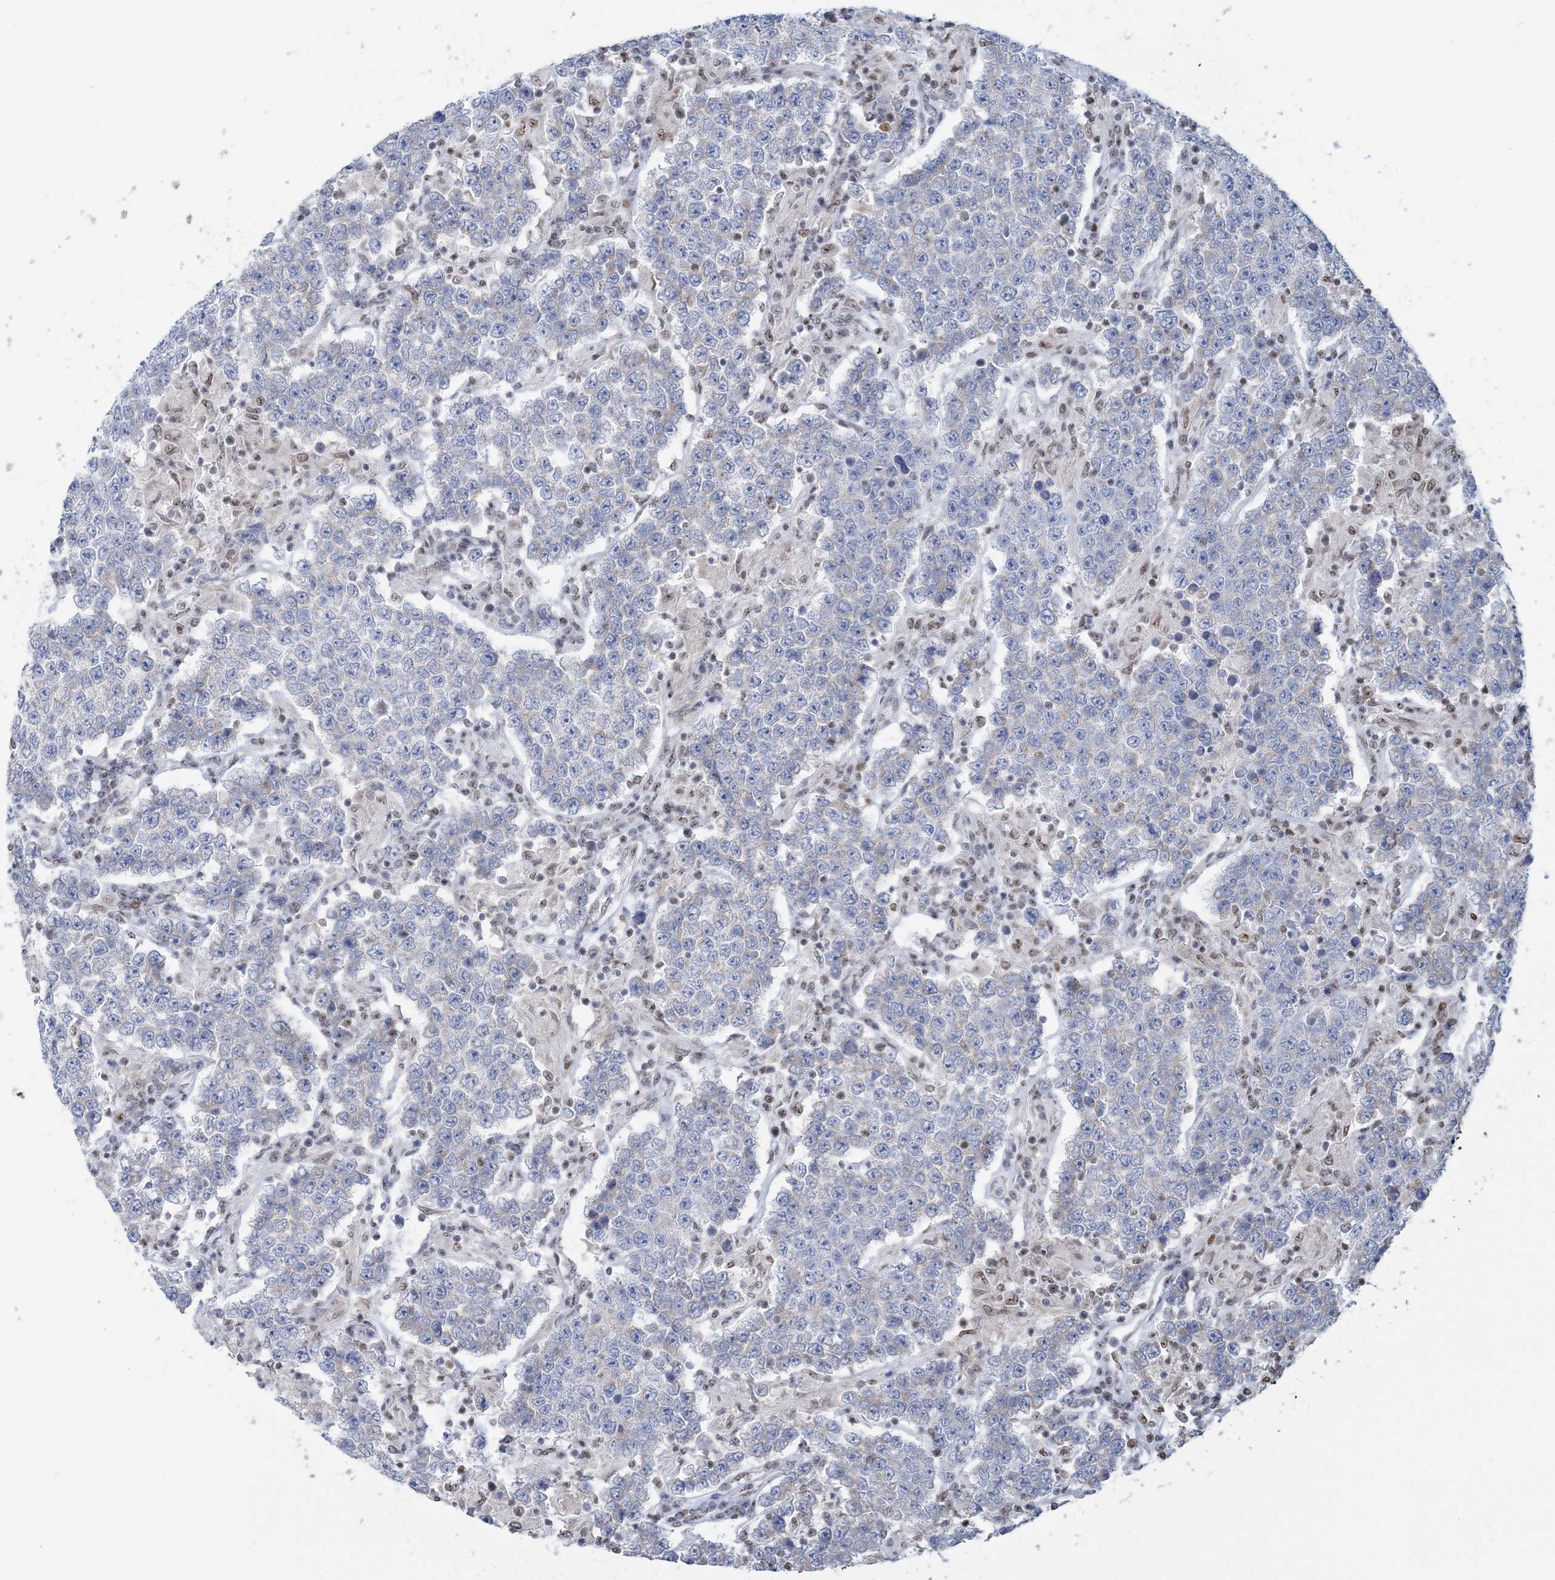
{"staining": {"intensity": "negative", "quantity": "none", "location": "none"}, "tissue": "testis cancer", "cell_type": "Tumor cells", "image_type": "cancer", "snomed": [{"axis": "morphology", "description": "Normal tissue, NOS"}, {"axis": "morphology", "description": "Urothelial carcinoma, High grade"}, {"axis": "morphology", "description": "Seminoma, NOS"}, {"axis": "morphology", "description": "Carcinoma, Embryonal, NOS"}, {"axis": "topography", "description": "Urinary bladder"}, {"axis": "topography", "description": "Testis"}], "caption": "The immunohistochemistry image has no significant positivity in tumor cells of seminoma (testis) tissue.", "gene": "SUCLG1", "patient": {"sex": "male", "age": 41}}